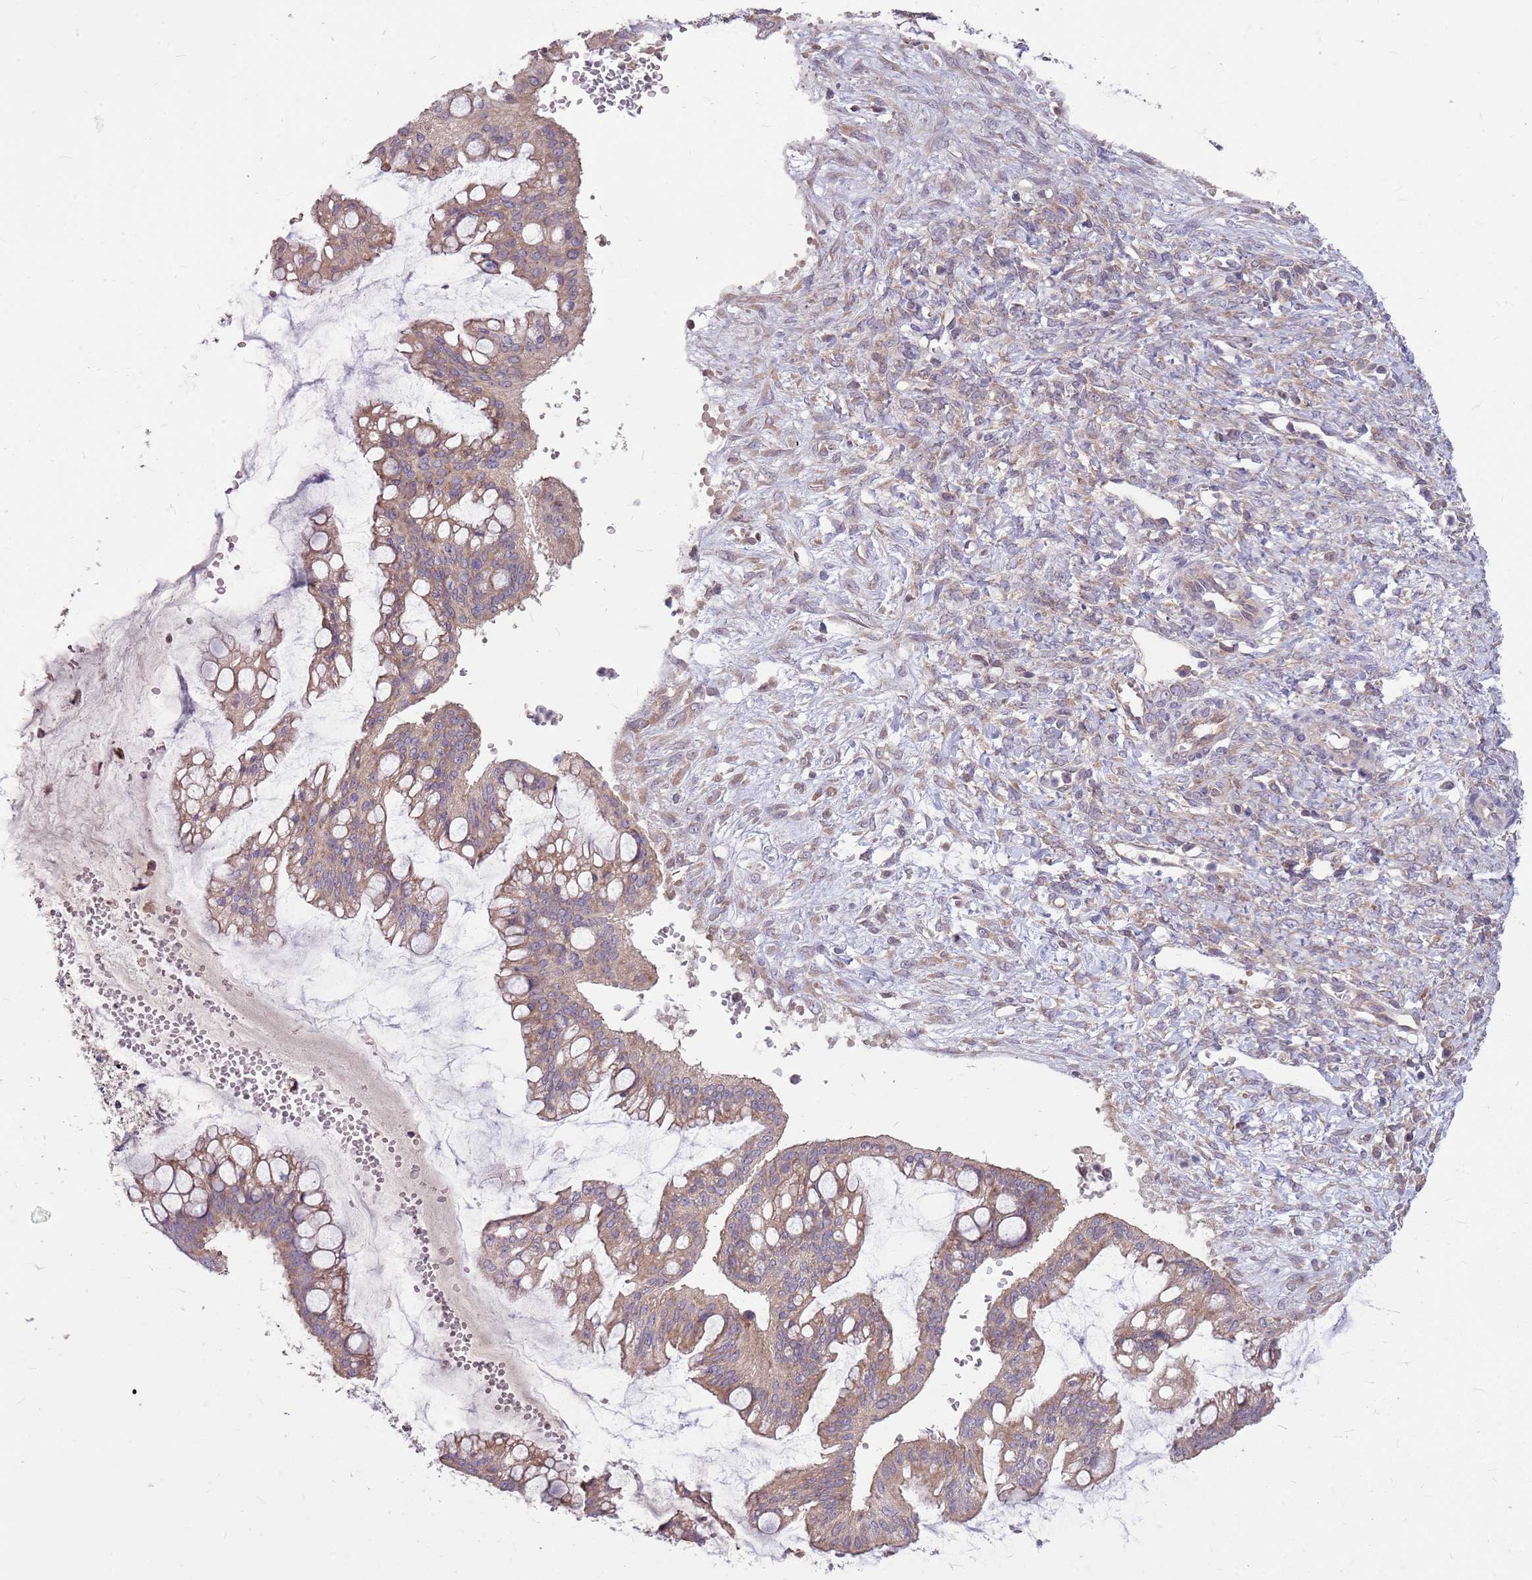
{"staining": {"intensity": "moderate", "quantity": ">75%", "location": "cytoplasmic/membranous"}, "tissue": "ovarian cancer", "cell_type": "Tumor cells", "image_type": "cancer", "snomed": [{"axis": "morphology", "description": "Cystadenocarcinoma, mucinous, NOS"}, {"axis": "topography", "description": "Ovary"}], "caption": "High-magnification brightfield microscopy of ovarian cancer stained with DAB (3,3'-diaminobenzidine) (brown) and counterstained with hematoxylin (blue). tumor cells exhibit moderate cytoplasmic/membranous expression is present in approximately>75% of cells.", "gene": "PPP1R27", "patient": {"sex": "female", "age": 73}}